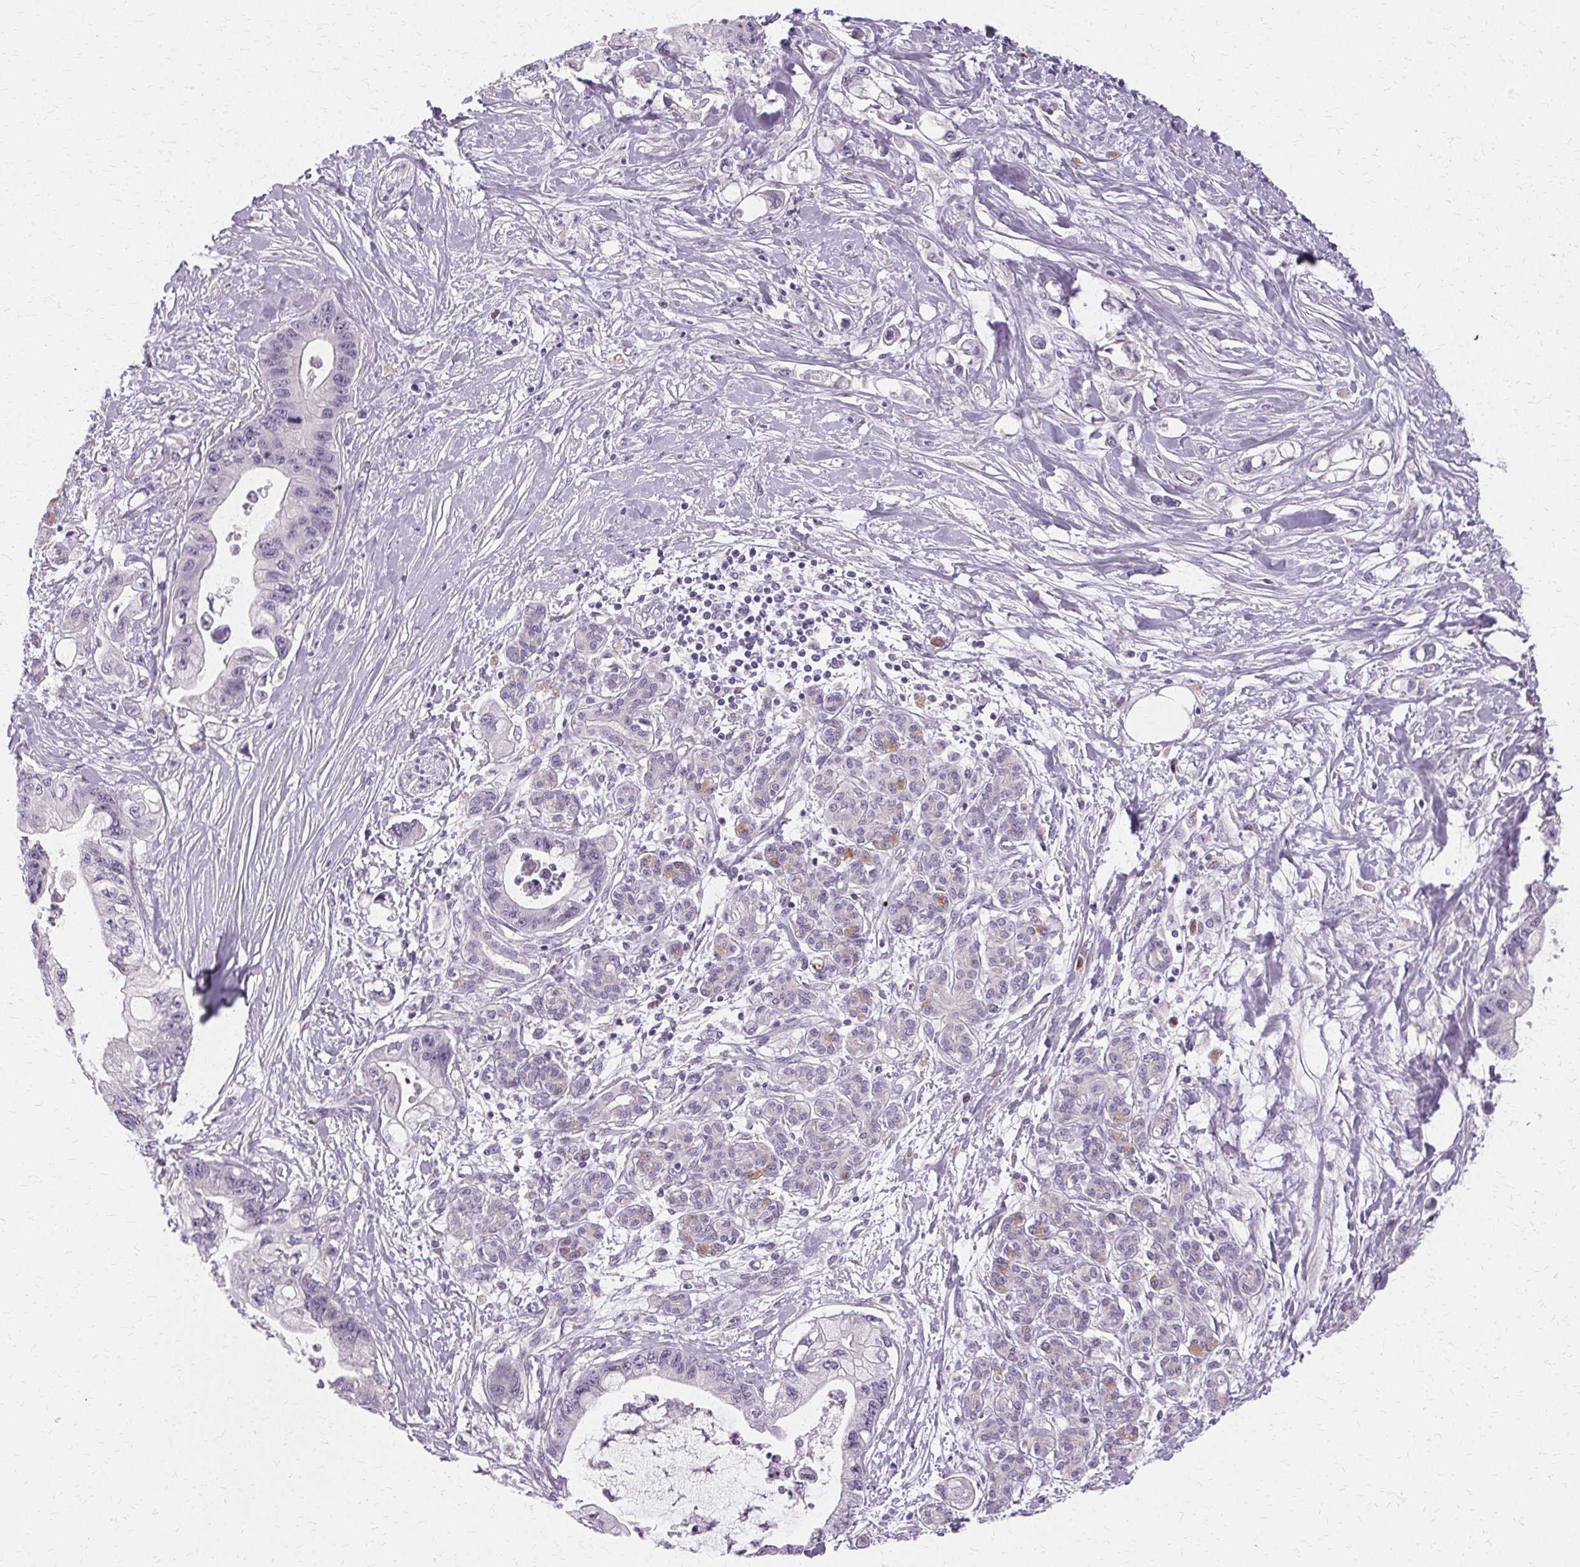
{"staining": {"intensity": "negative", "quantity": "none", "location": "none"}, "tissue": "pancreatic cancer", "cell_type": "Tumor cells", "image_type": "cancer", "snomed": [{"axis": "morphology", "description": "Adenocarcinoma, NOS"}, {"axis": "topography", "description": "Pancreas"}], "caption": "Immunohistochemistry micrograph of human pancreatic cancer stained for a protein (brown), which exhibits no positivity in tumor cells.", "gene": "FCRL3", "patient": {"sex": "male", "age": 61}}